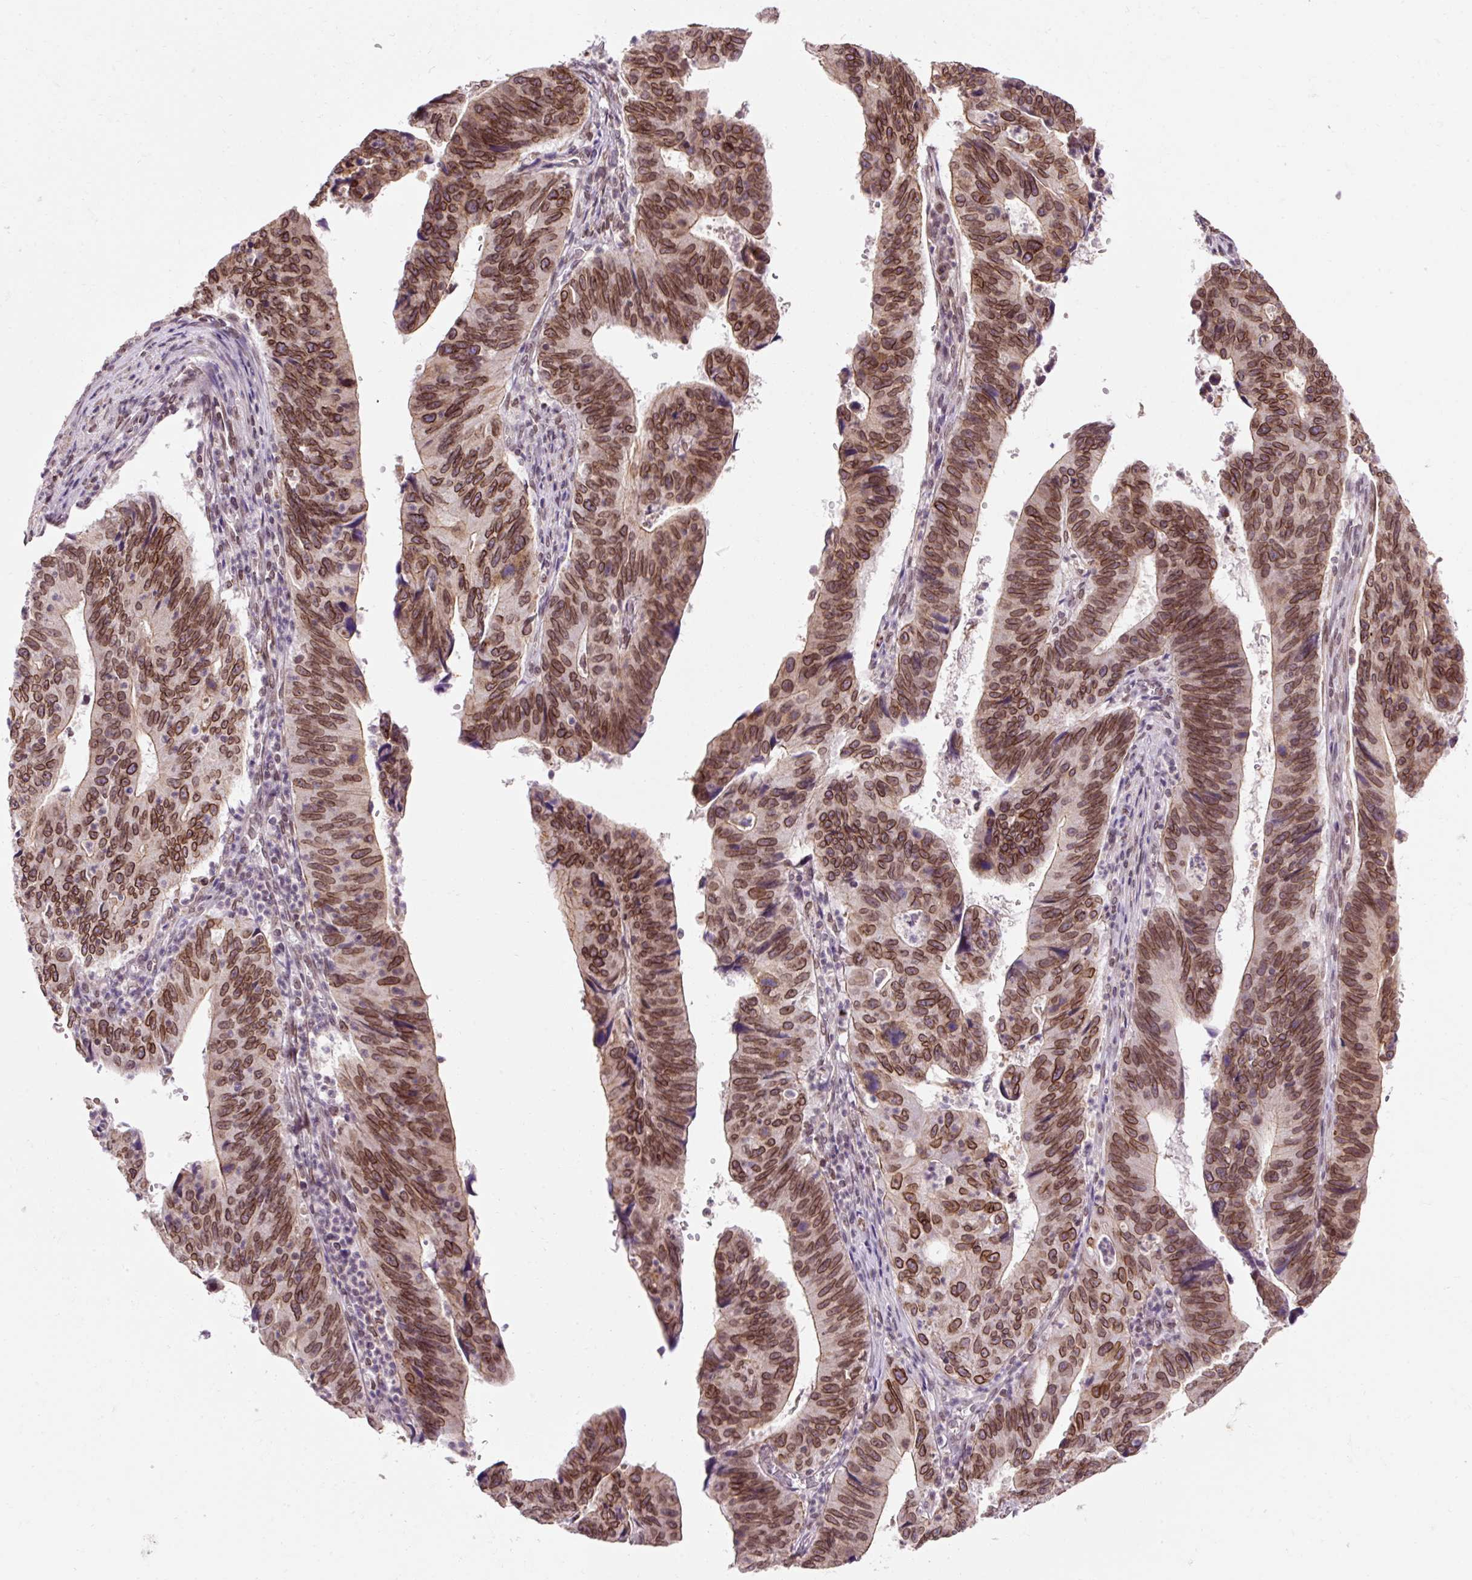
{"staining": {"intensity": "strong", "quantity": ">75%", "location": "cytoplasmic/membranous,nuclear"}, "tissue": "stomach cancer", "cell_type": "Tumor cells", "image_type": "cancer", "snomed": [{"axis": "morphology", "description": "Adenocarcinoma, NOS"}, {"axis": "topography", "description": "Stomach"}], "caption": "Protein staining by immunohistochemistry (IHC) reveals strong cytoplasmic/membranous and nuclear positivity in approximately >75% of tumor cells in stomach cancer. (brown staining indicates protein expression, while blue staining denotes nuclei).", "gene": "ZNF610", "patient": {"sex": "male", "age": 59}}